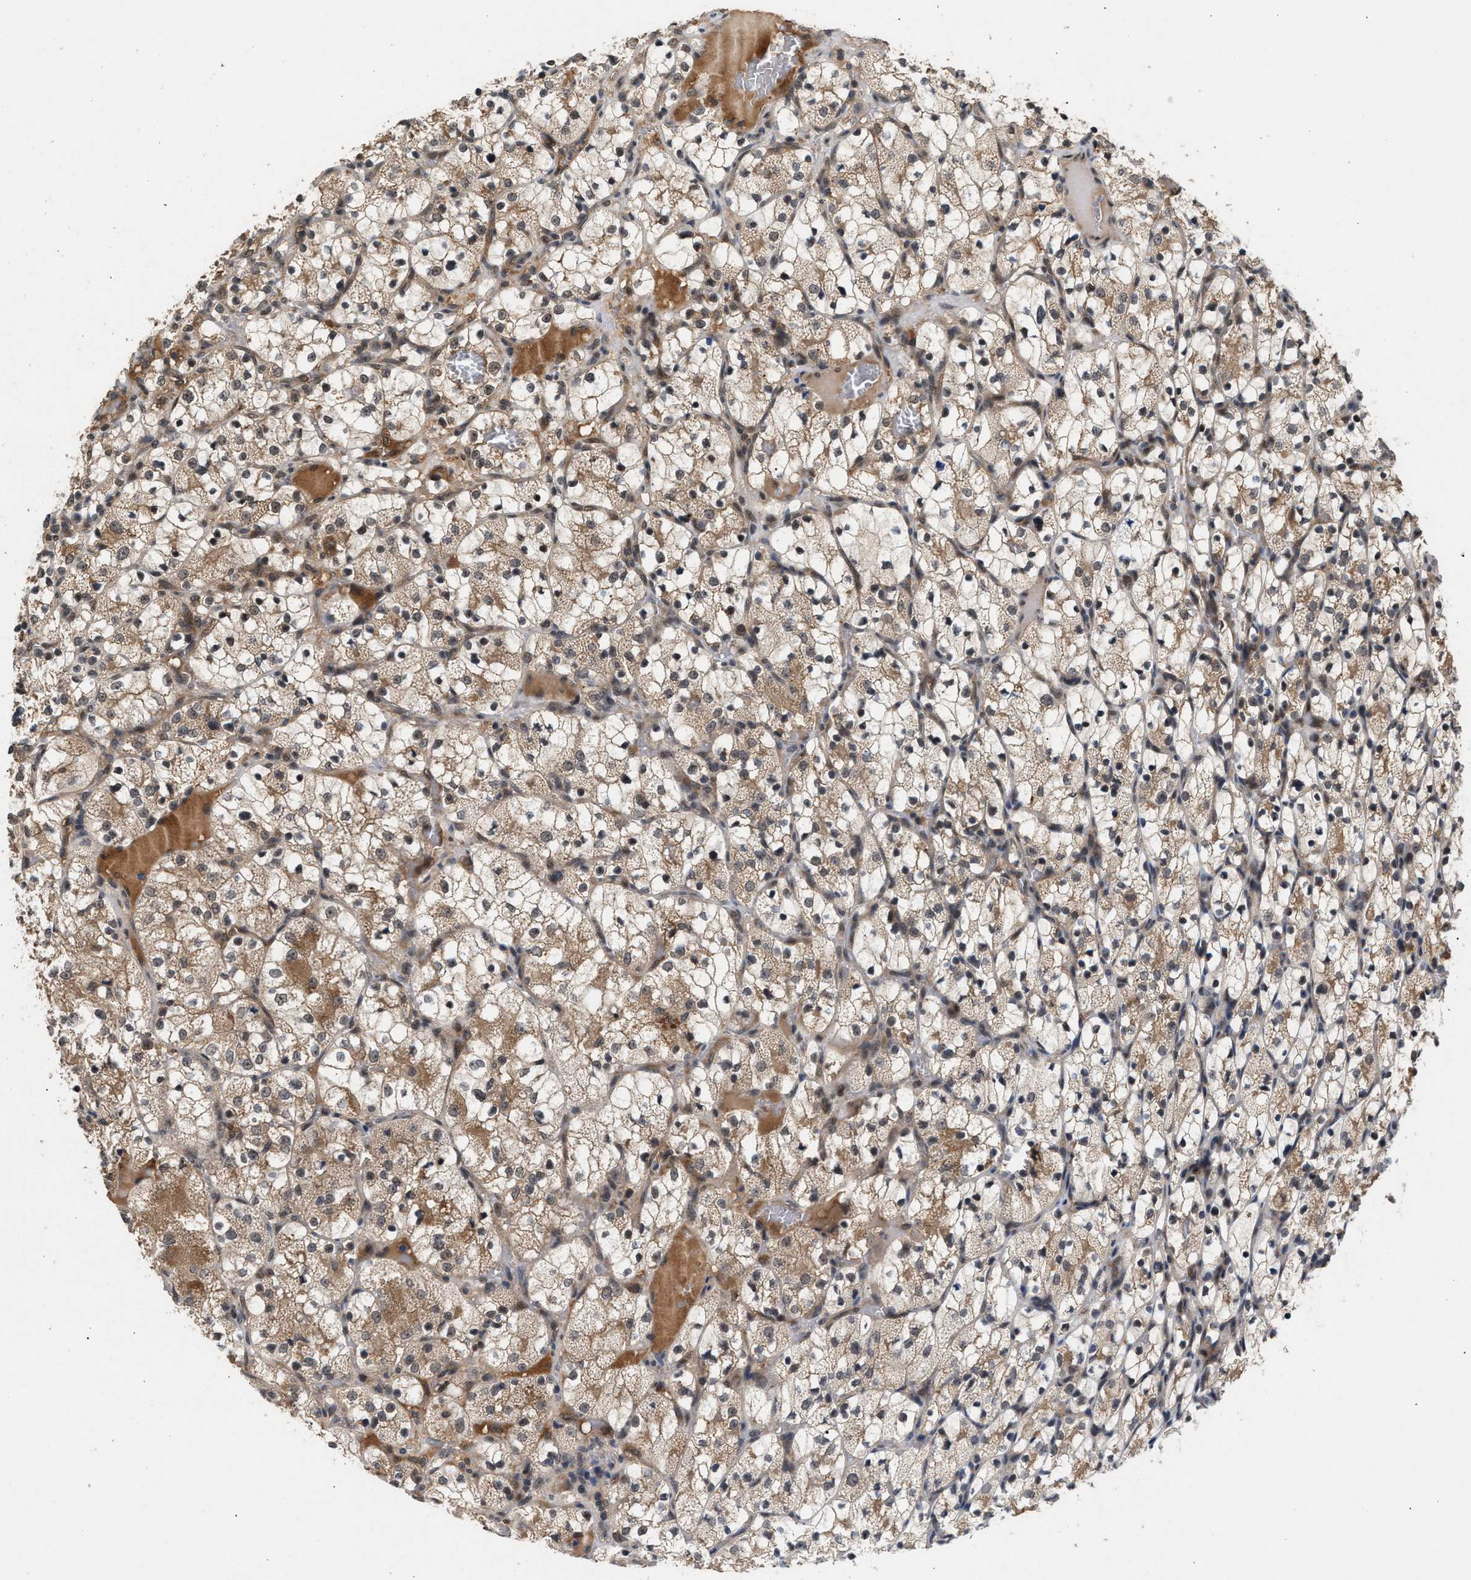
{"staining": {"intensity": "weak", "quantity": ">75%", "location": "cytoplasmic/membranous,nuclear"}, "tissue": "renal cancer", "cell_type": "Tumor cells", "image_type": "cancer", "snomed": [{"axis": "morphology", "description": "Adenocarcinoma, NOS"}, {"axis": "topography", "description": "Kidney"}], "caption": "The image shows immunohistochemical staining of renal cancer. There is weak cytoplasmic/membranous and nuclear expression is present in approximately >75% of tumor cells.", "gene": "RUSC2", "patient": {"sex": "female", "age": 69}}